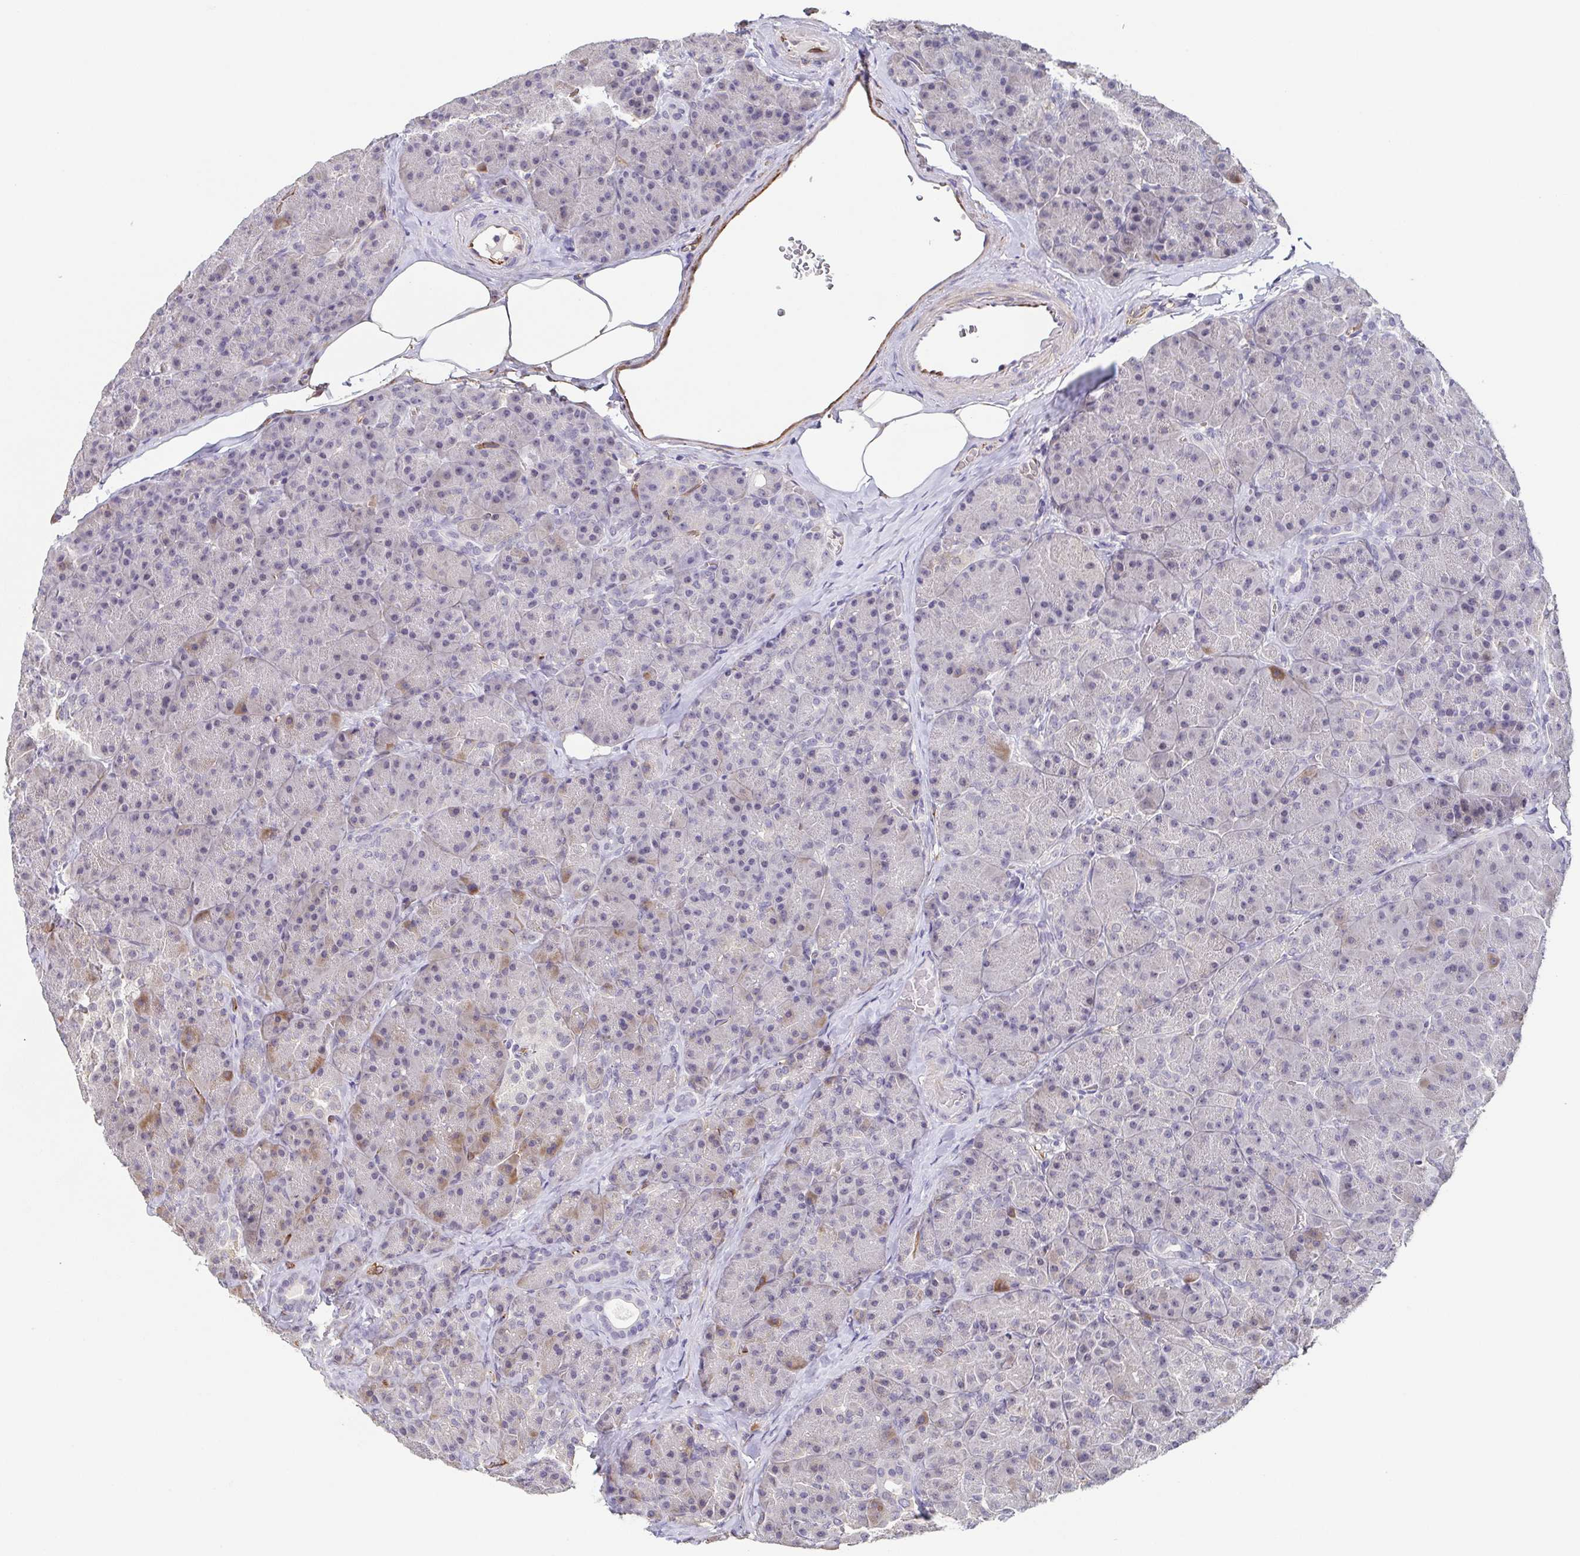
{"staining": {"intensity": "weak", "quantity": "<25%", "location": "cytoplasmic/membranous,nuclear"}, "tissue": "pancreas", "cell_type": "Exocrine glandular cells", "image_type": "normal", "snomed": [{"axis": "morphology", "description": "Normal tissue, NOS"}, {"axis": "topography", "description": "Pancreas"}], "caption": "IHC image of benign pancreas: human pancreas stained with DAB reveals no significant protein positivity in exocrine glandular cells. The staining was performed using DAB to visualize the protein expression in brown, while the nuclei were stained in blue with hematoxylin (Magnification: 20x).", "gene": "NEFH", "patient": {"sex": "male", "age": 57}}